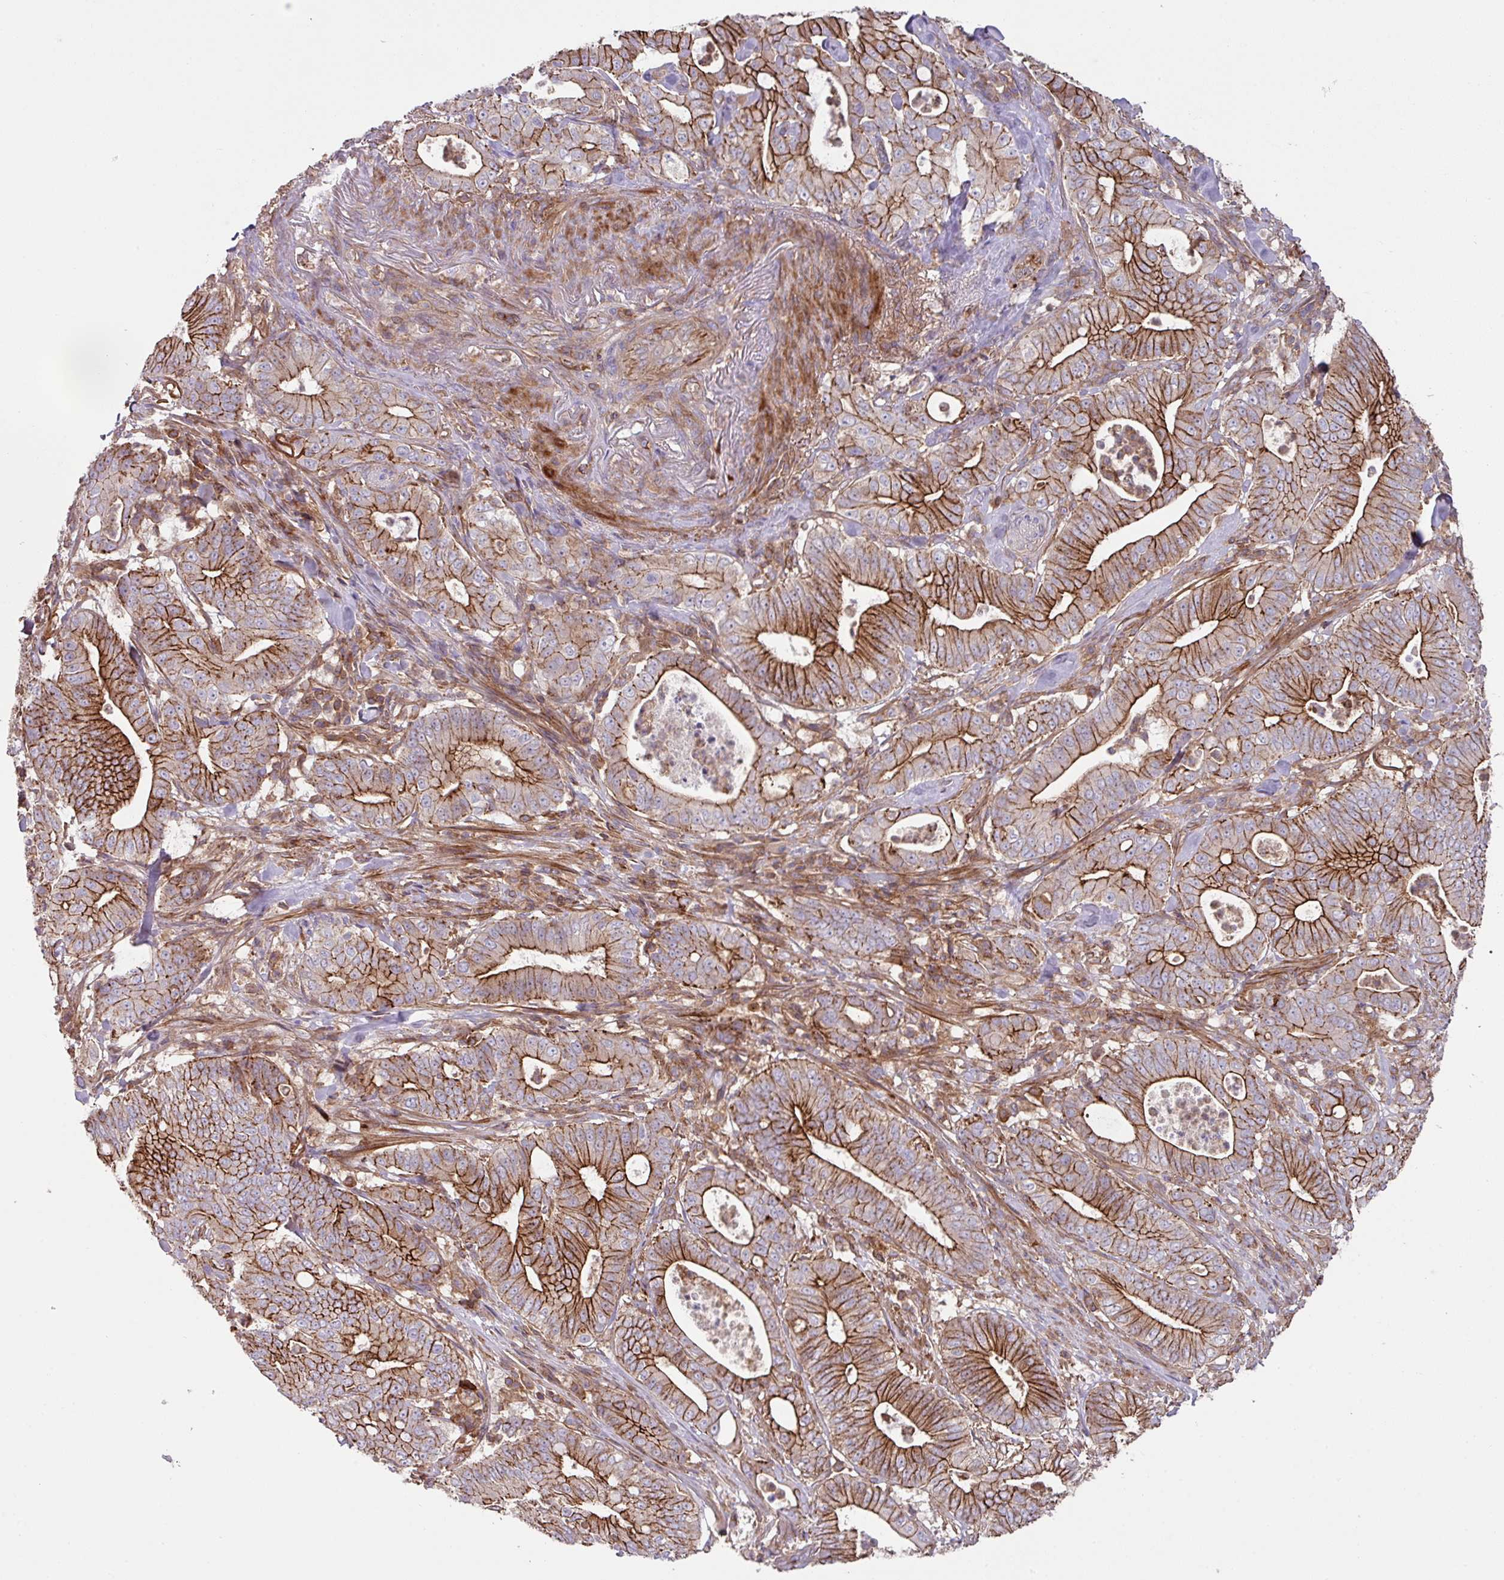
{"staining": {"intensity": "strong", "quantity": ">75%", "location": "cytoplasmic/membranous"}, "tissue": "pancreatic cancer", "cell_type": "Tumor cells", "image_type": "cancer", "snomed": [{"axis": "morphology", "description": "Adenocarcinoma, NOS"}, {"axis": "topography", "description": "Pancreas"}], "caption": "IHC (DAB) staining of human pancreatic cancer displays strong cytoplasmic/membranous protein positivity in about >75% of tumor cells. (DAB = brown stain, brightfield microscopy at high magnification).", "gene": "RIC1", "patient": {"sex": "male", "age": 71}}